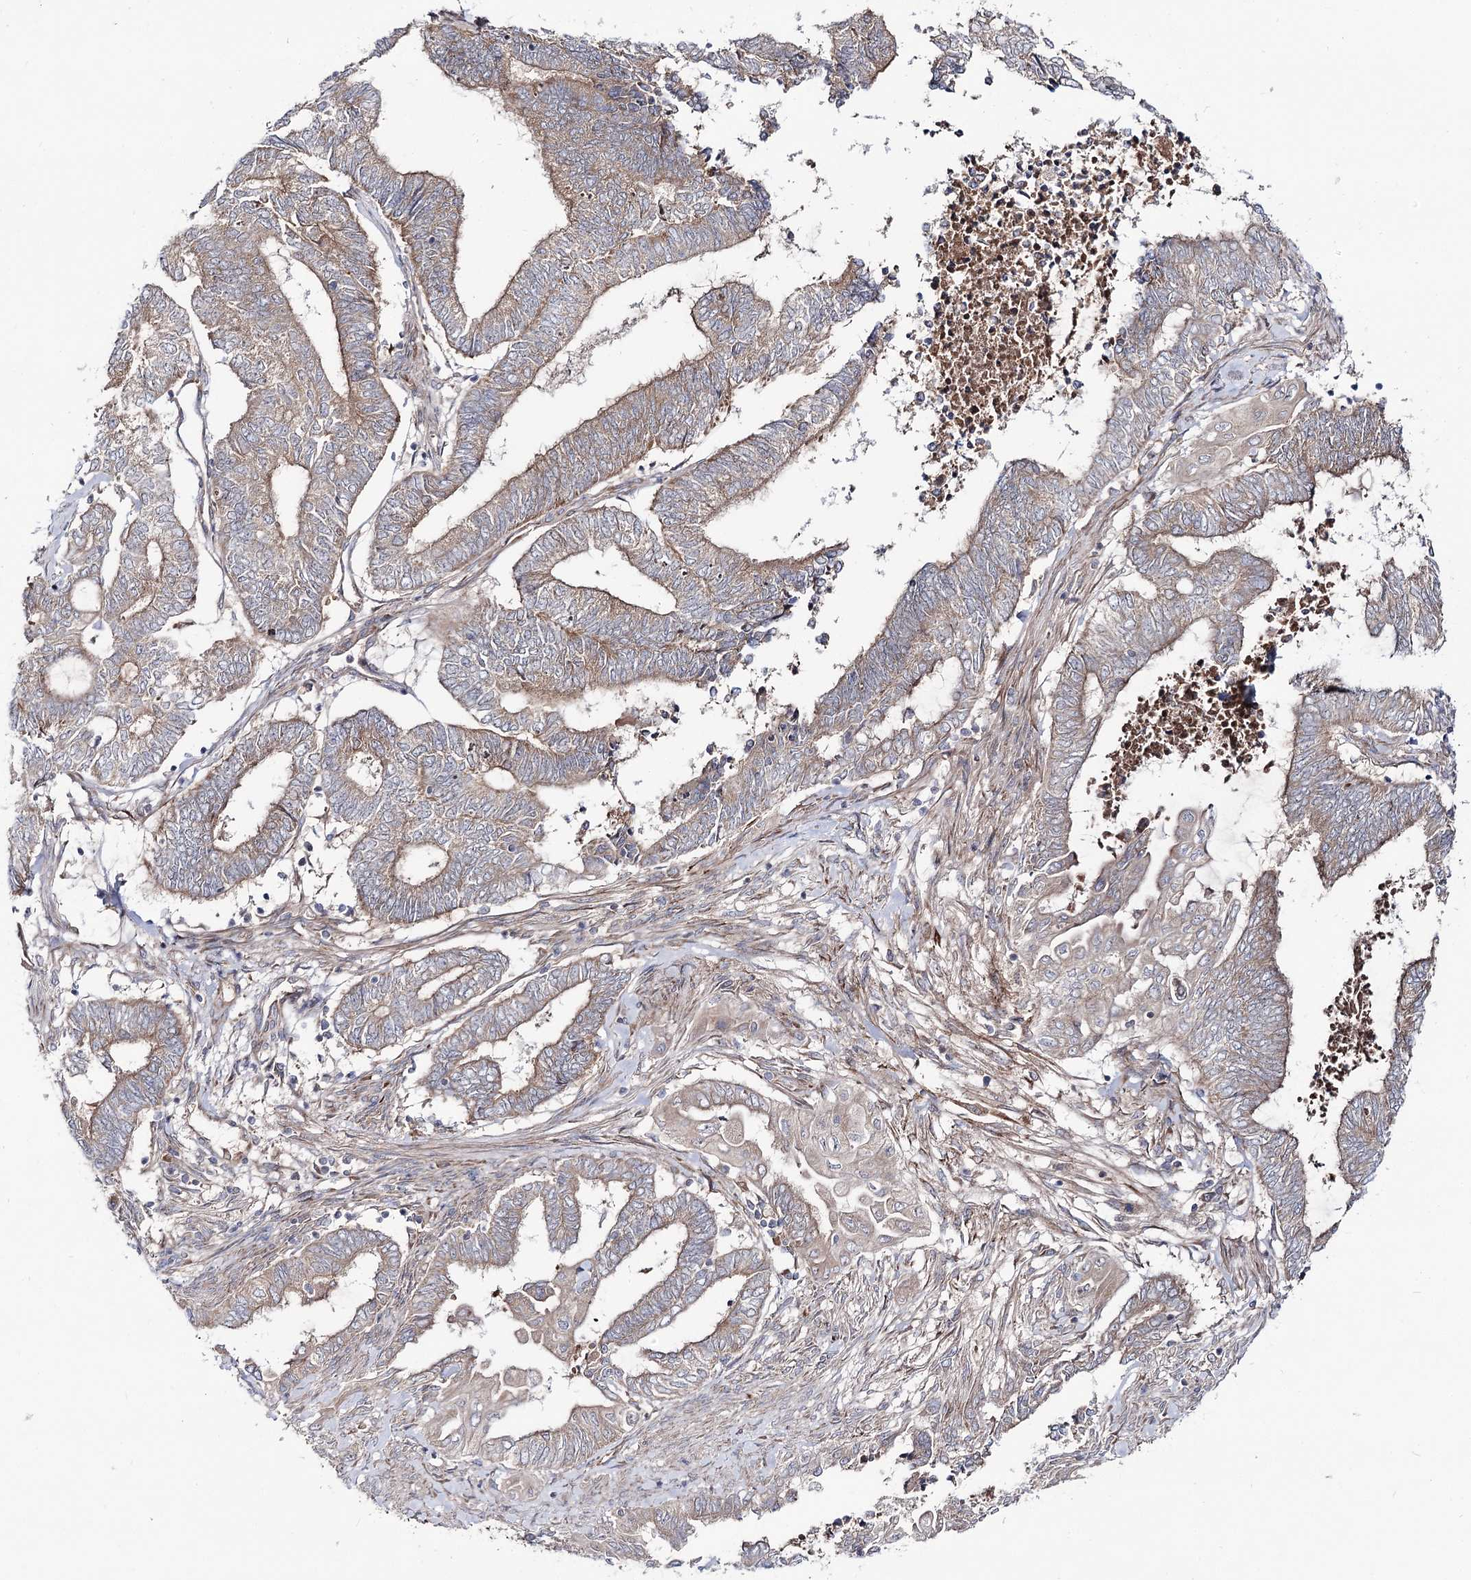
{"staining": {"intensity": "moderate", "quantity": ">75%", "location": "cytoplasmic/membranous"}, "tissue": "endometrial cancer", "cell_type": "Tumor cells", "image_type": "cancer", "snomed": [{"axis": "morphology", "description": "Adenocarcinoma, NOS"}, {"axis": "topography", "description": "Uterus"}, {"axis": "topography", "description": "Endometrium"}], "caption": "Endometrial cancer (adenocarcinoma) was stained to show a protein in brown. There is medium levels of moderate cytoplasmic/membranous expression in approximately >75% of tumor cells.", "gene": "C11orf80", "patient": {"sex": "female", "age": 70}}